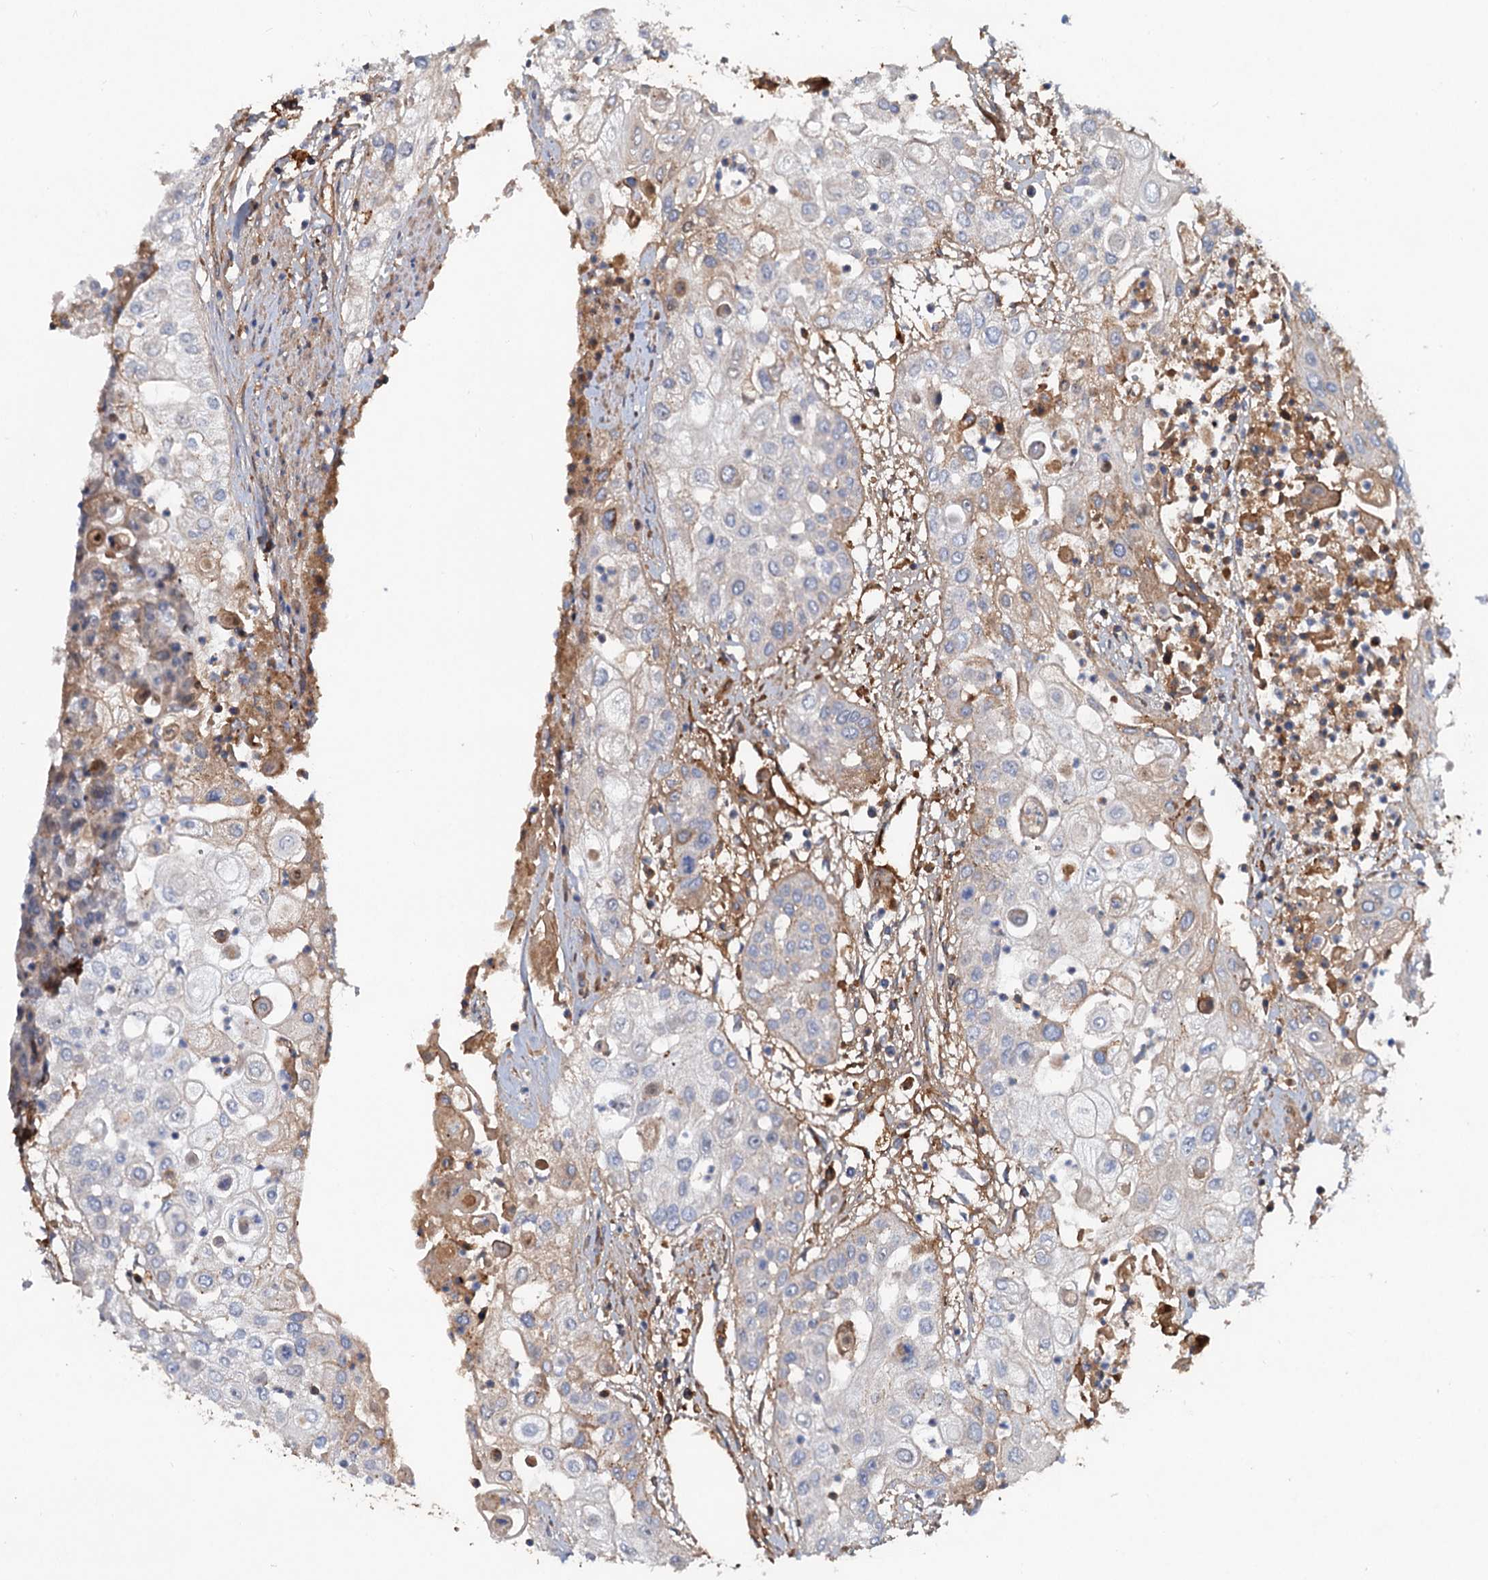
{"staining": {"intensity": "weak", "quantity": "<25%", "location": "cytoplasmic/membranous"}, "tissue": "urothelial cancer", "cell_type": "Tumor cells", "image_type": "cancer", "snomed": [{"axis": "morphology", "description": "Urothelial carcinoma, High grade"}, {"axis": "topography", "description": "Urinary bladder"}], "caption": "Tumor cells are negative for brown protein staining in urothelial carcinoma (high-grade).", "gene": "CHRD", "patient": {"sex": "female", "age": 79}}